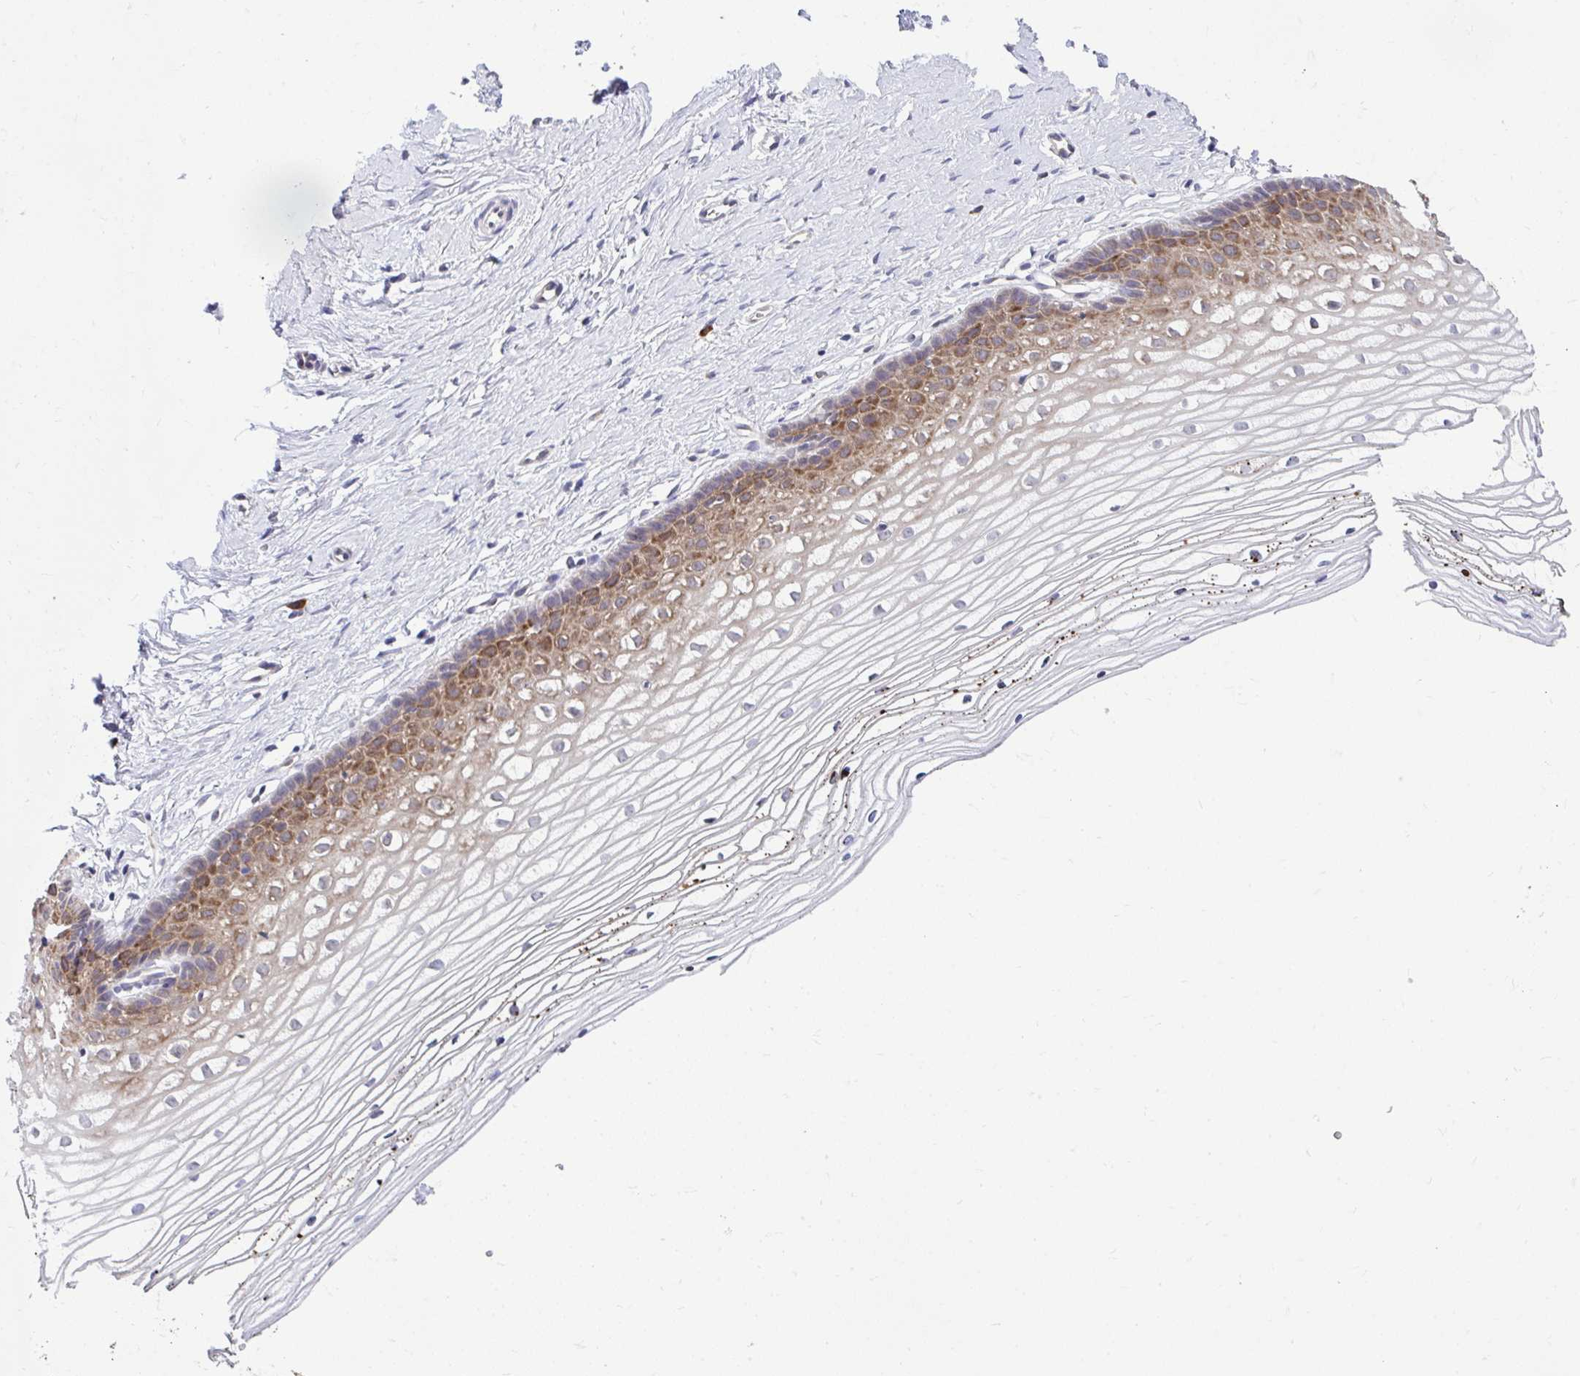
{"staining": {"intensity": "strong", "quantity": "25%-75%", "location": "cytoplasmic/membranous"}, "tissue": "cervix", "cell_type": "Squamous epithelial cells", "image_type": "normal", "snomed": [{"axis": "morphology", "description": "Normal tissue, NOS"}, {"axis": "topography", "description": "Cervix"}], "caption": "This is an image of immunohistochemistry staining of unremarkable cervix, which shows strong staining in the cytoplasmic/membranous of squamous epithelial cells.", "gene": "SELENON", "patient": {"sex": "female", "age": 40}}